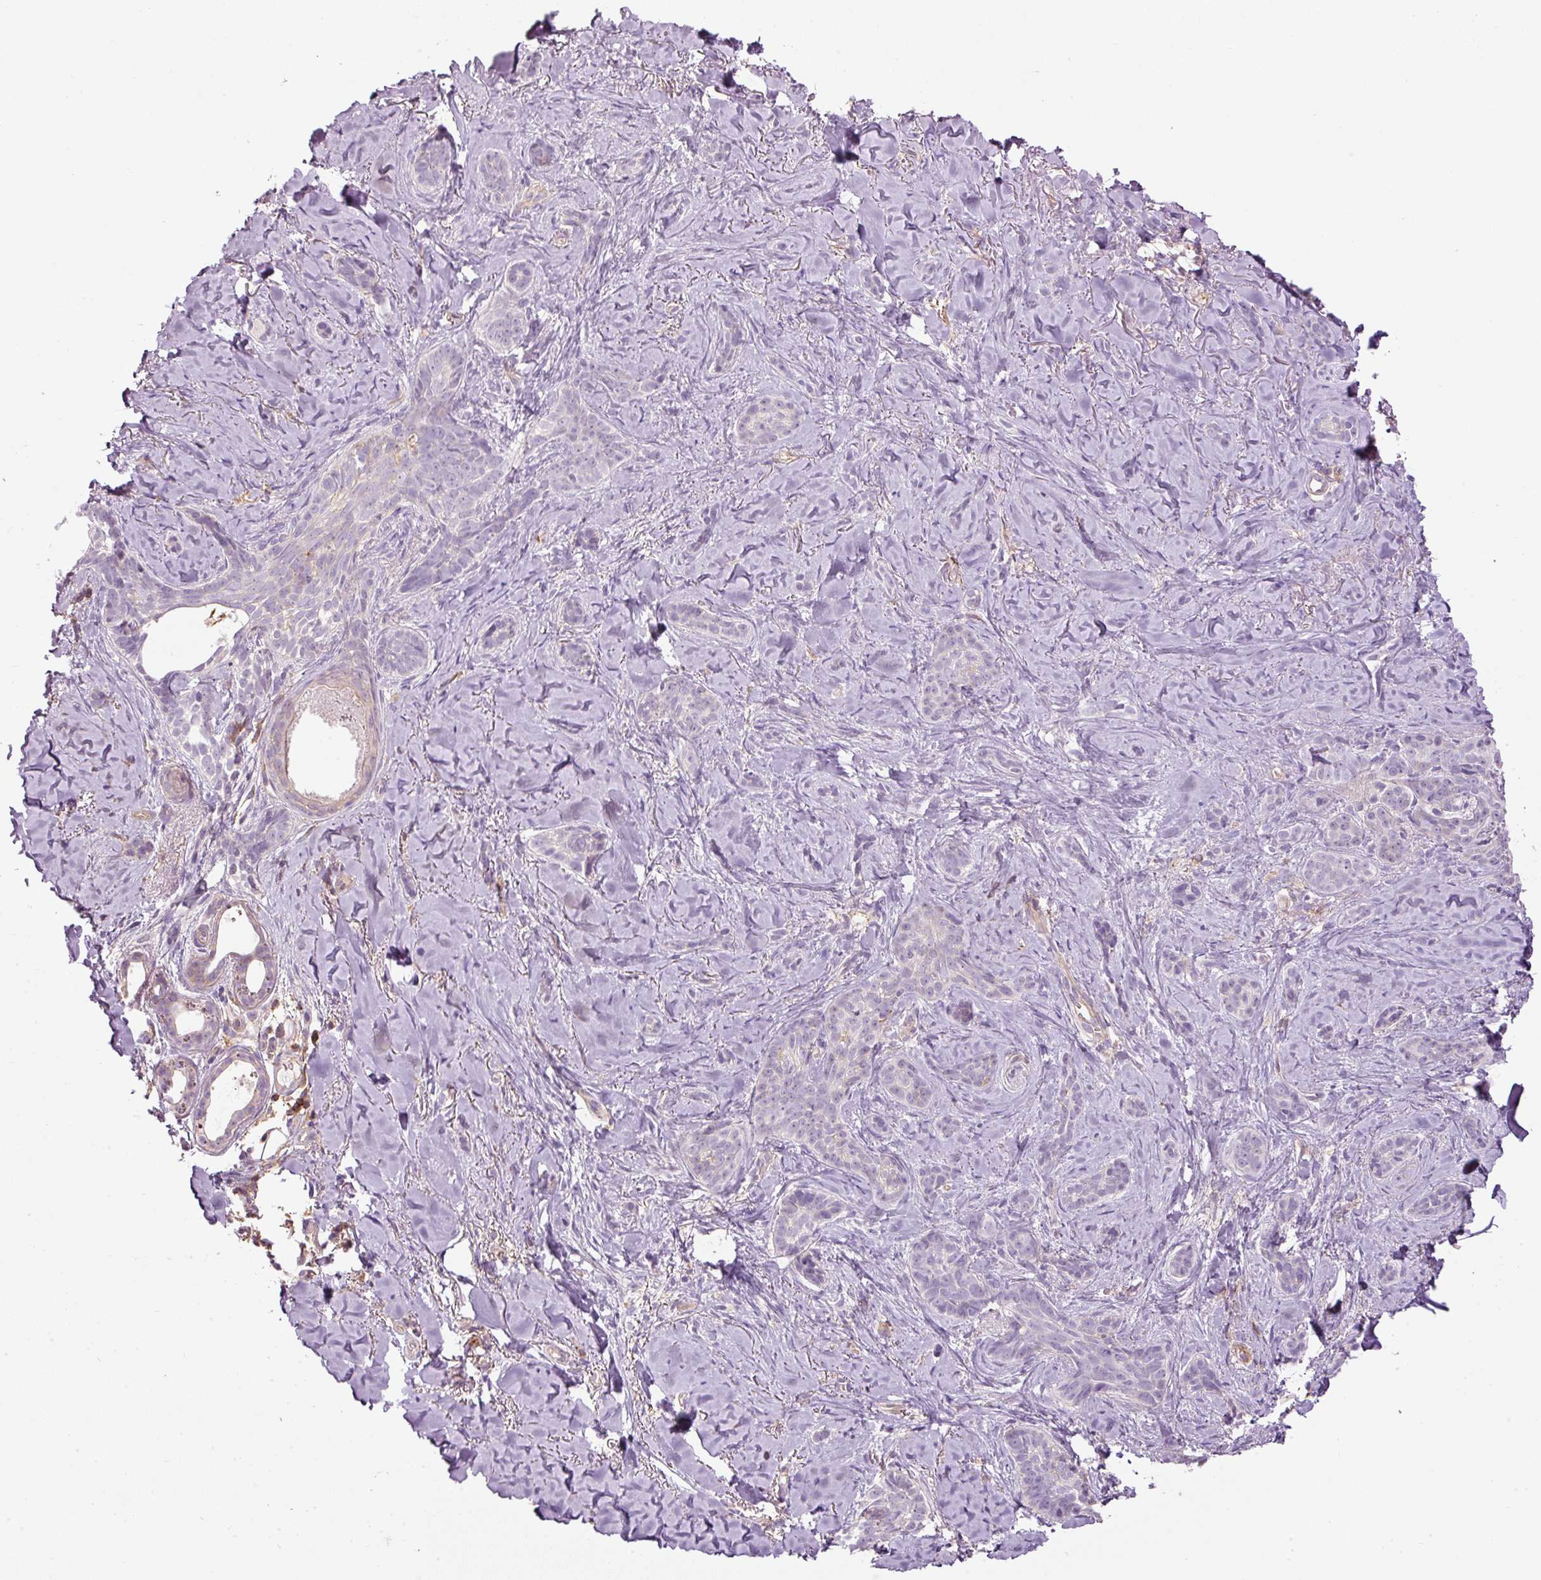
{"staining": {"intensity": "negative", "quantity": "none", "location": "none"}, "tissue": "skin cancer", "cell_type": "Tumor cells", "image_type": "cancer", "snomed": [{"axis": "morphology", "description": "Basal cell carcinoma"}, {"axis": "topography", "description": "Skin"}], "caption": "Immunohistochemistry photomicrograph of human skin cancer (basal cell carcinoma) stained for a protein (brown), which exhibits no staining in tumor cells.", "gene": "SIPA1", "patient": {"sex": "female", "age": 55}}